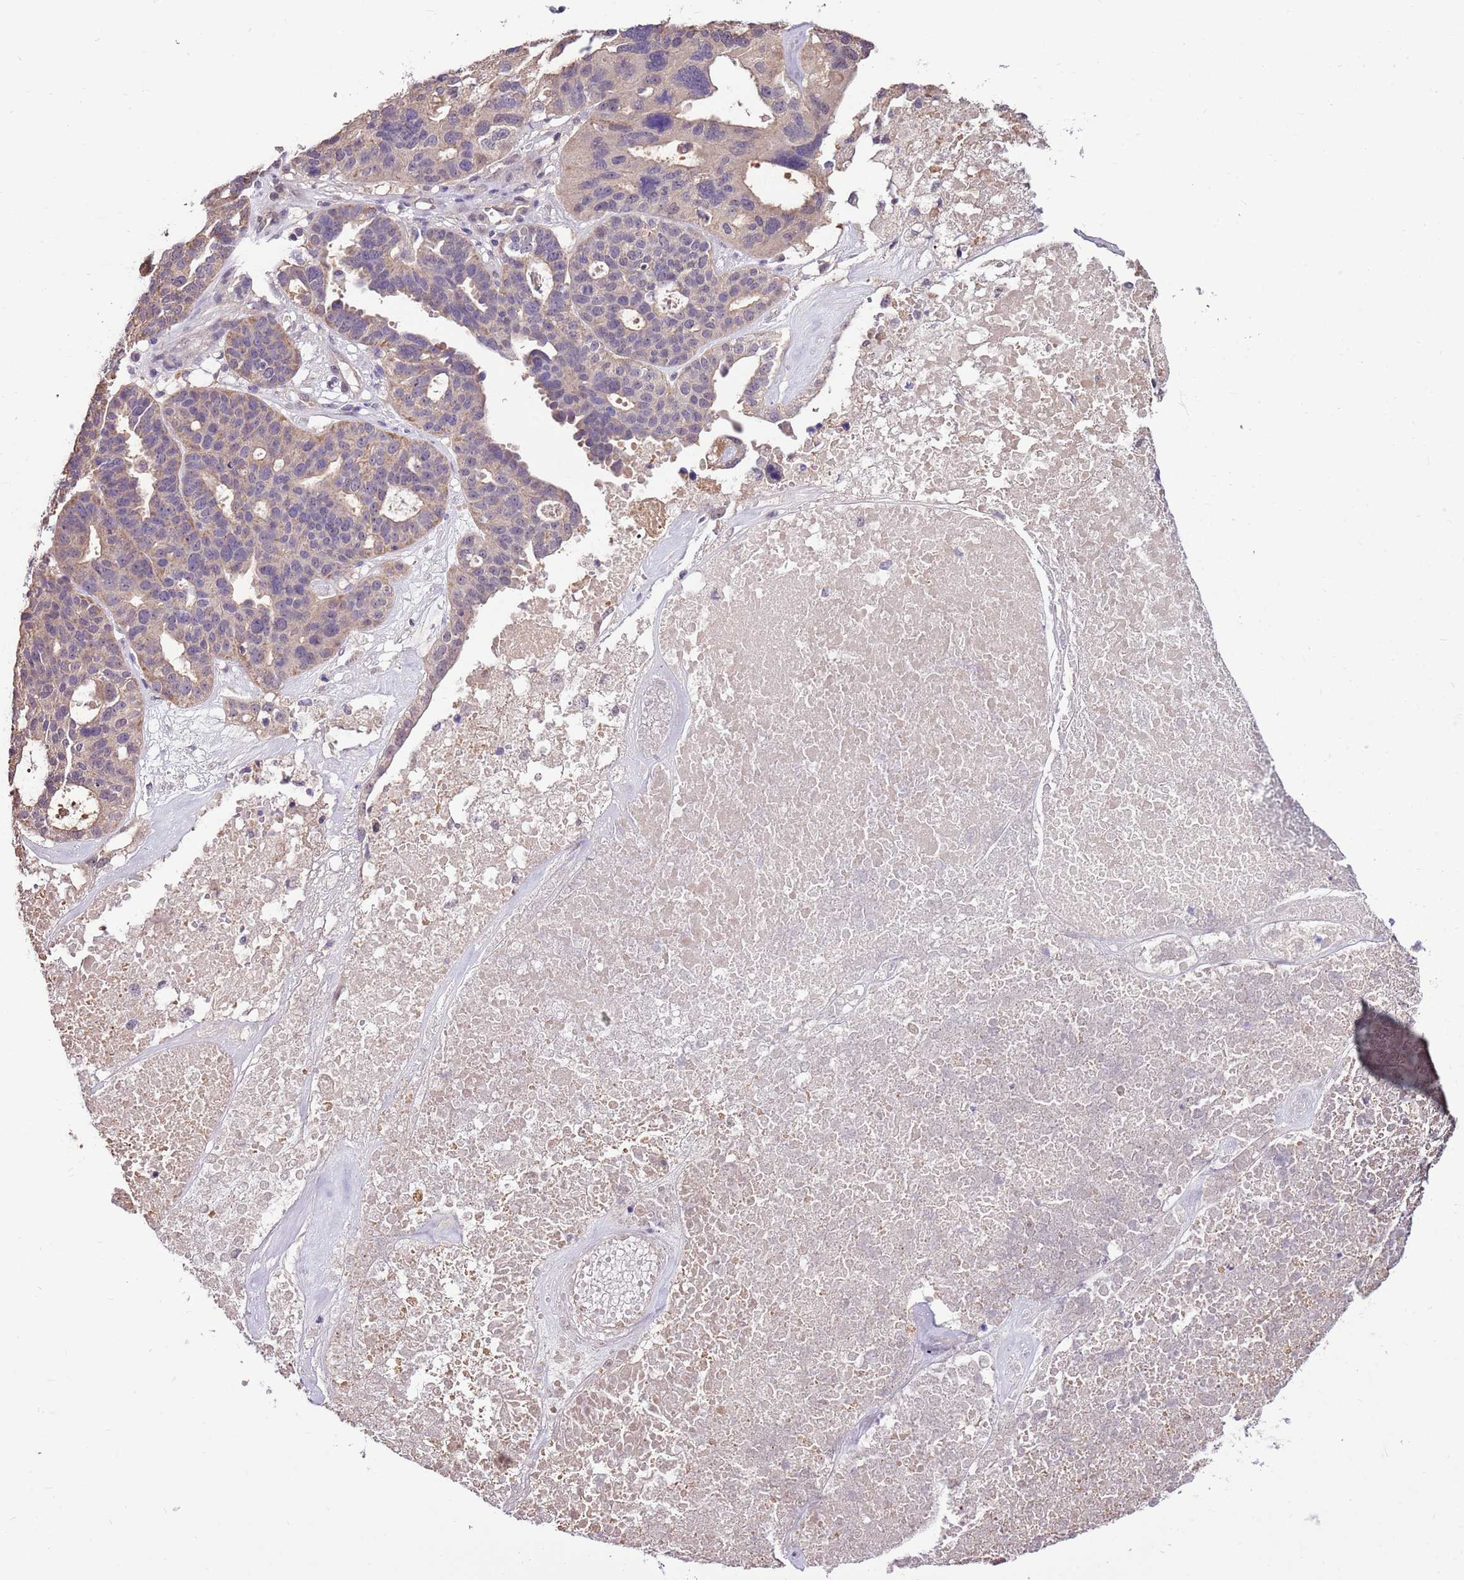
{"staining": {"intensity": "negative", "quantity": "none", "location": "none"}, "tissue": "ovarian cancer", "cell_type": "Tumor cells", "image_type": "cancer", "snomed": [{"axis": "morphology", "description": "Cystadenocarcinoma, serous, NOS"}, {"axis": "topography", "description": "Ovary"}], "caption": "Tumor cells show no significant expression in serous cystadenocarcinoma (ovarian).", "gene": "BBS5", "patient": {"sex": "female", "age": 59}}